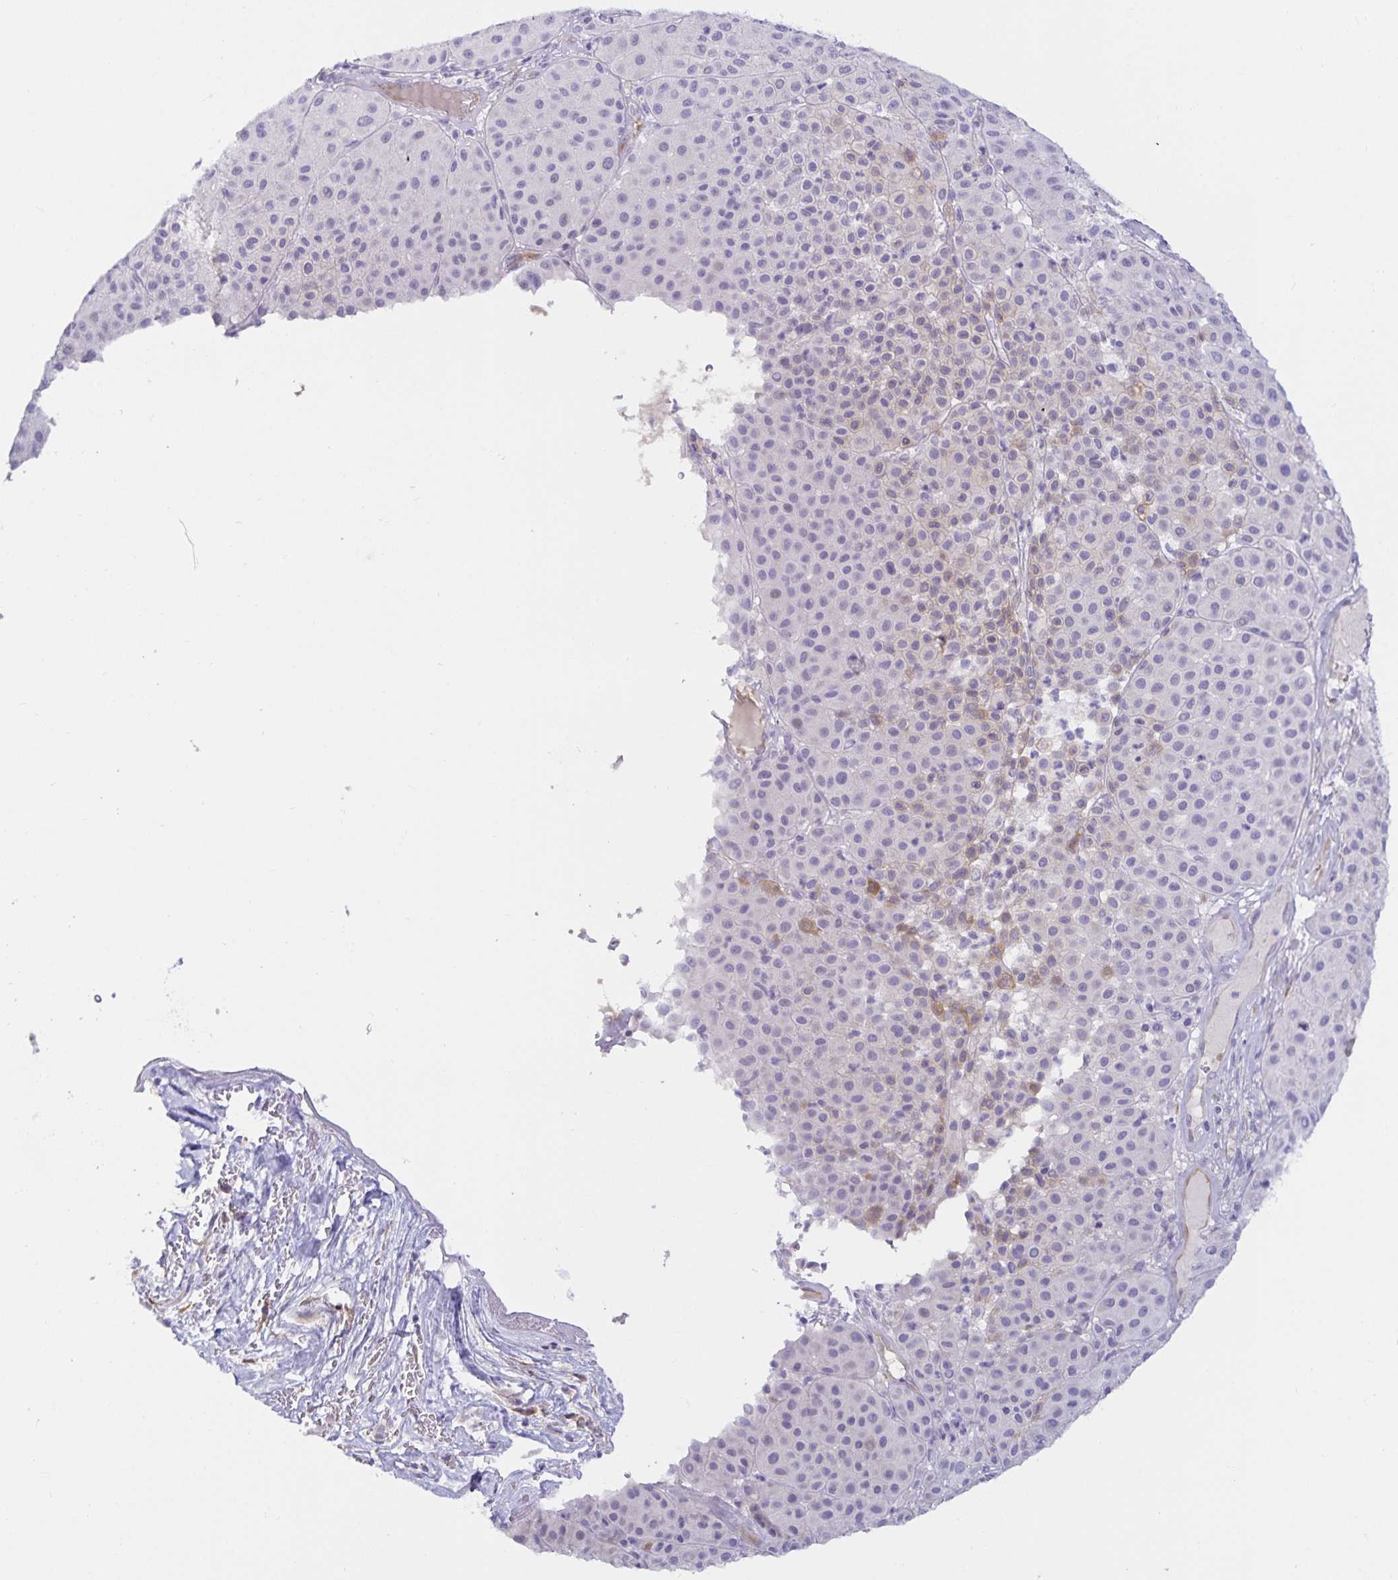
{"staining": {"intensity": "negative", "quantity": "none", "location": "none"}, "tissue": "melanoma", "cell_type": "Tumor cells", "image_type": "cancer", "snomed": [{"axis": "morphology", "description": "Malignant melanoma, Metastatic site"}, {"axis": "topography", "description": "Smooth muscle"}], "caption": "High magnification brightfield microscopy of melanoma stained with DAB (3,3'-diaminobenzidine) (brown) and counterstained with hematoxylin (blue): tumor cells show no significant expression. (DAB (3,3'-diaminobenzidine) immunohistochemistry, high magnification).", "gene": "SPAG4", "patient": {"sex": "male", "age": 41}}